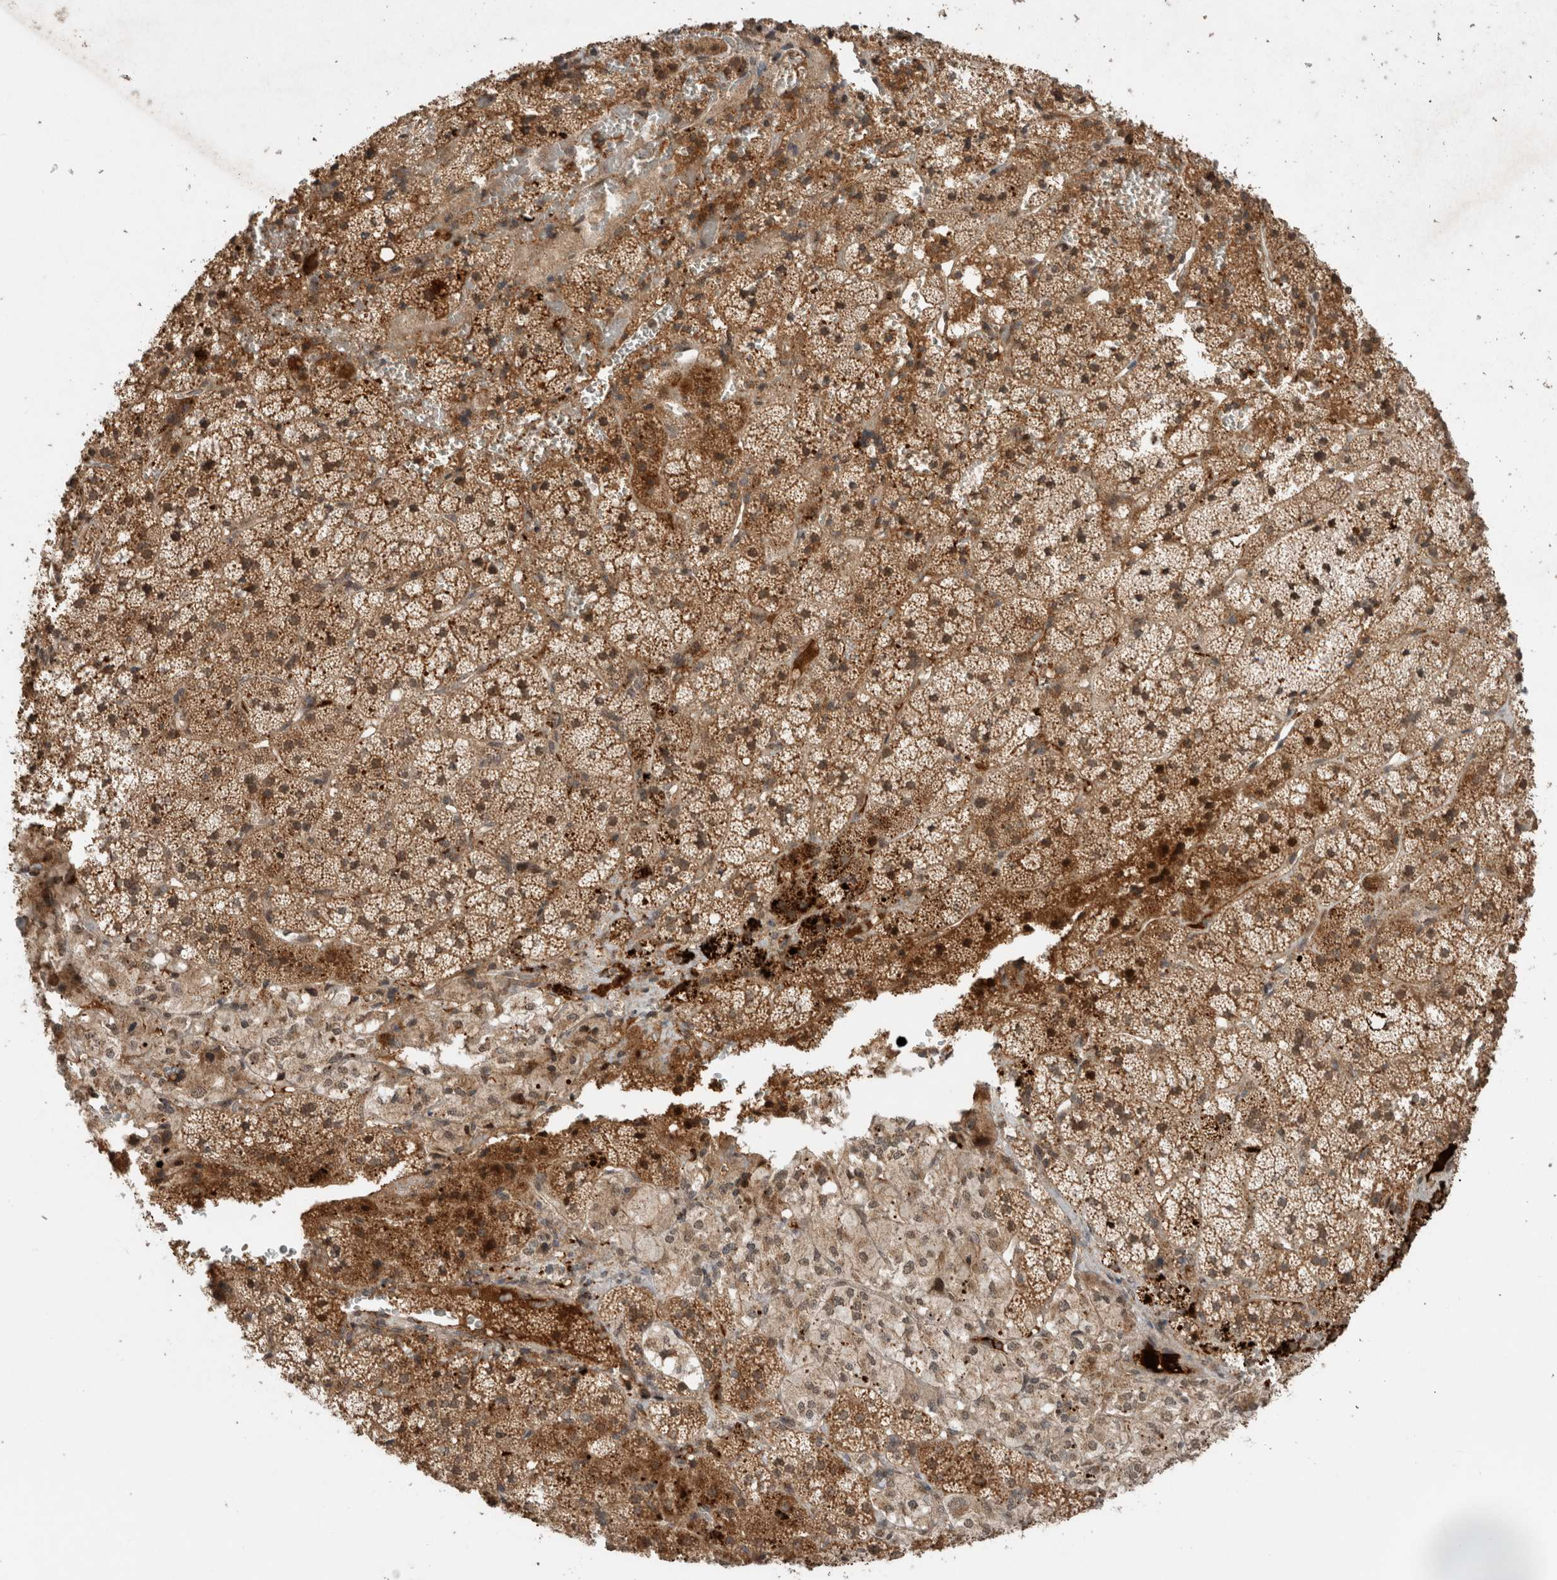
{"staining": {"intensity": "moderate", "quantity": ">75%", "location": "cytoplasmic/membranous"}, "tissue": "adrenal gland", "cell_type": "Glandular cells", "image_type": "normal", "snomed": [{"axis": "morphology", "description": "Normal tissue, NOS"}, {"axis": "topography", "description": "Adrenal gland"}], "caption": "Protein analysis of unremarkable adrenal gland demonstrates moderate cytoplasmic/membranous expression in approximately >75% of glandular cells.", "gene": "FAM3A", "patient": {"sex": "female", "age": 44}}